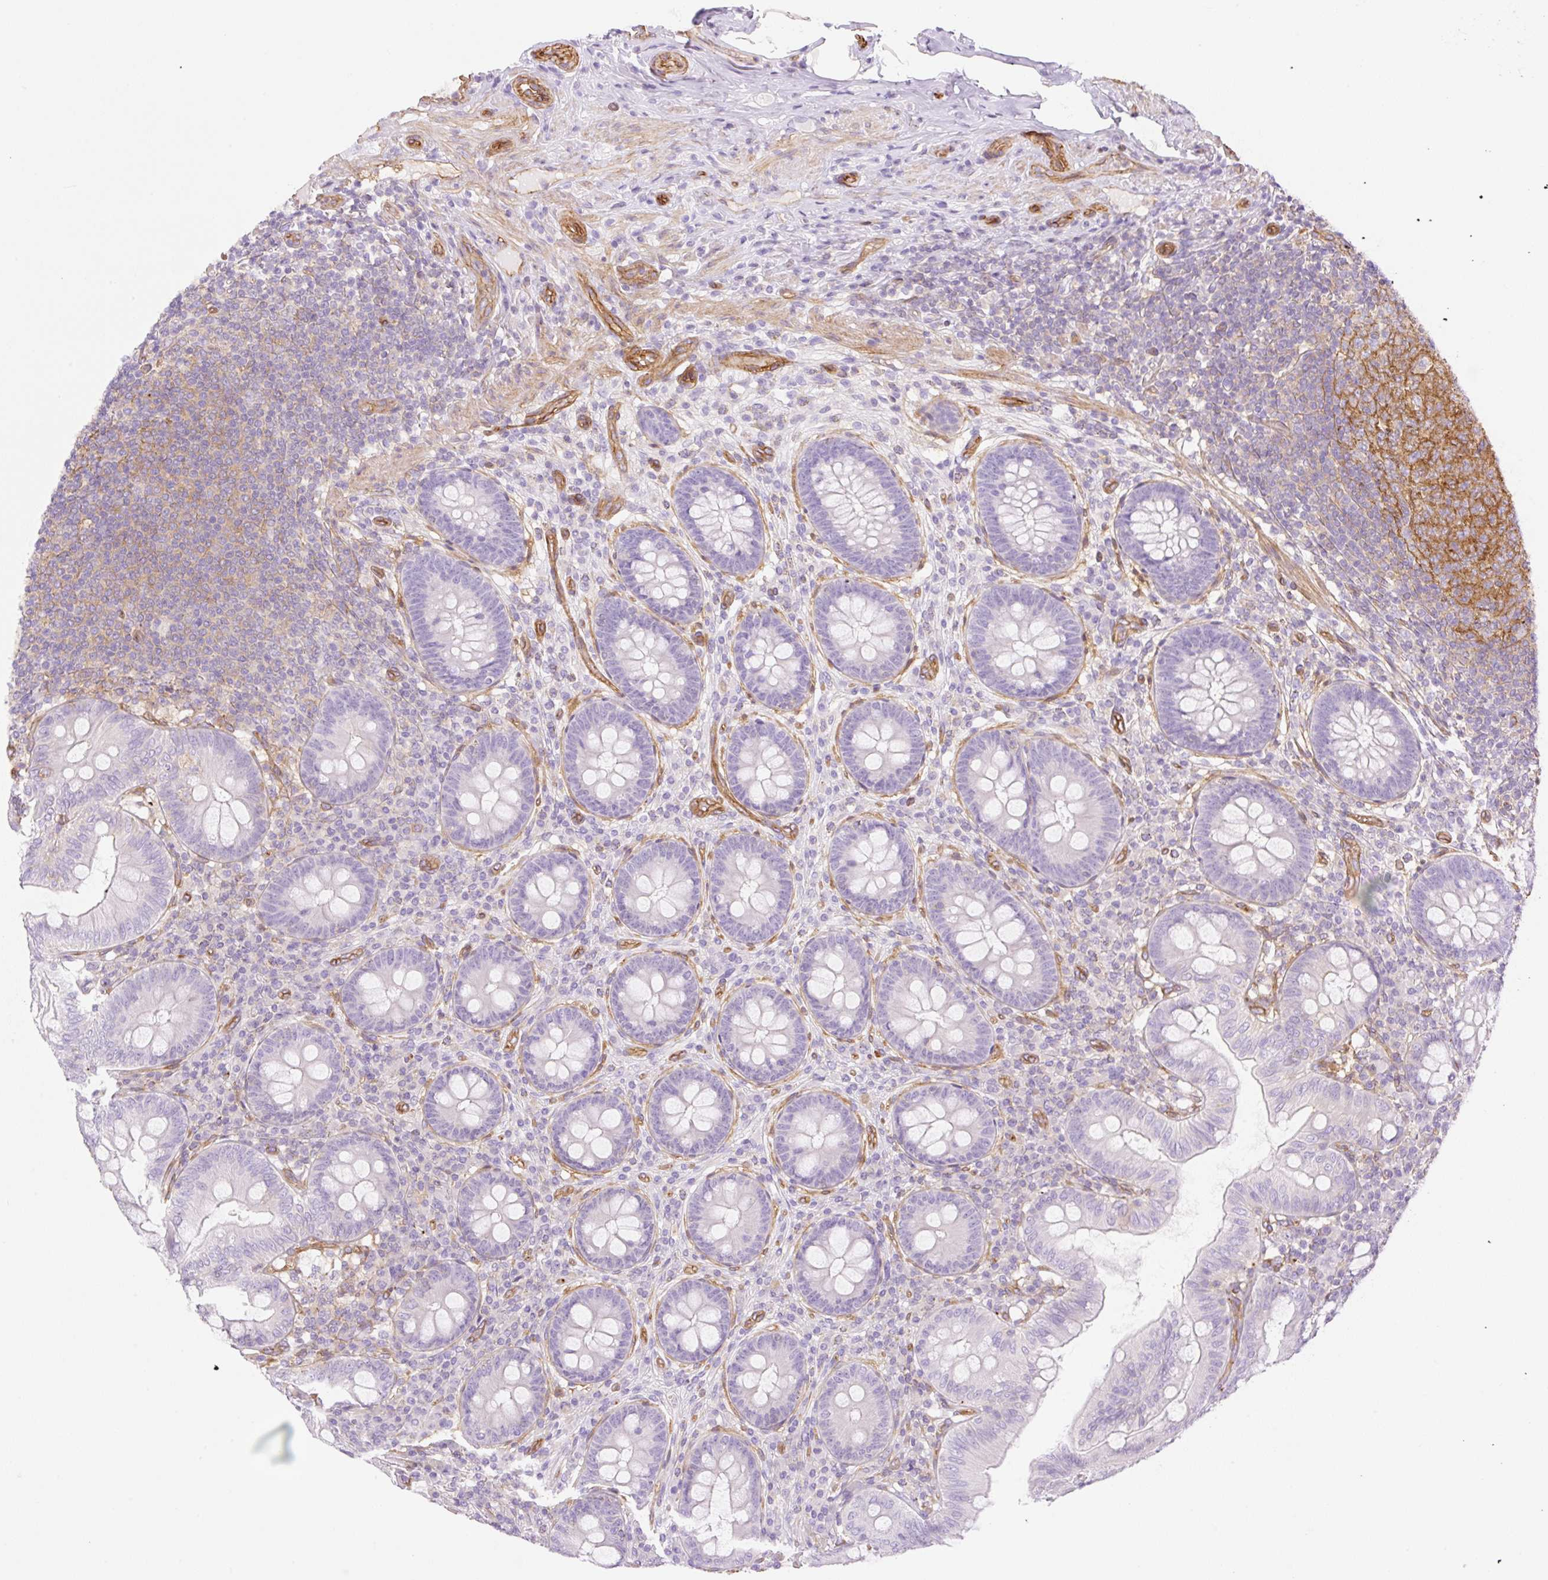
{"staining": {"intensity": "negative", "quantity": "none", "location": "none"}, "tissue": "appendix", "cell_type": "Glandular cells", "image_type": "normal", "snomed": [{"axis": "morphology", "description": "Normal tissue, NOS"}, {"axis": "topography", "description": "Appendix"}], "caption": "Human appendix stained for a protein using immunohistochemistry exhibits no expression in glandular cells.", "gene": "EHD1", "patient": {"sex": "male", "age": 71}}